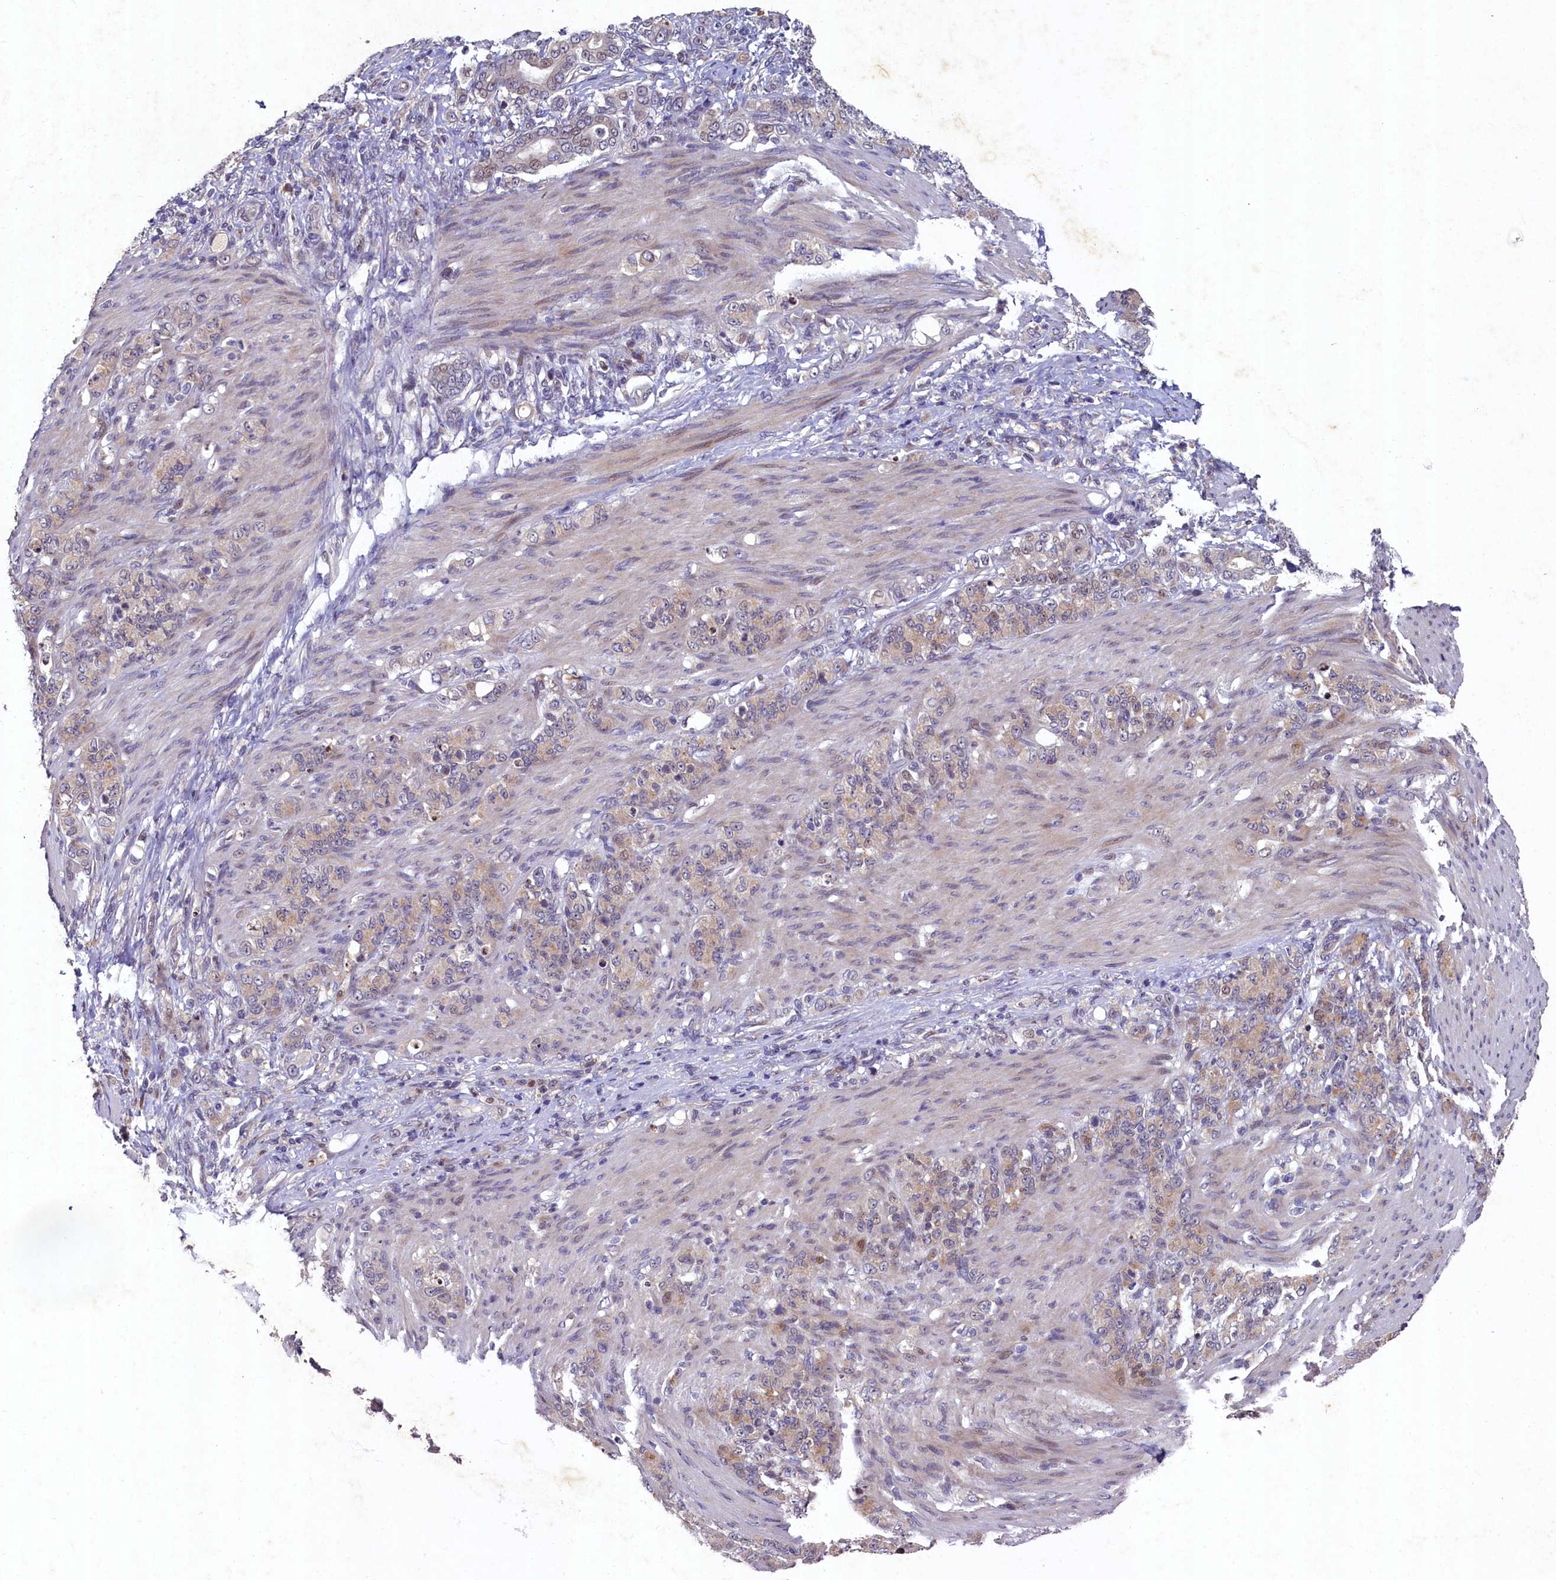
{"staining": {"intensity": "weak", "quantity": "25%-75%", "location": "cytoplasmic/membranous"}, "tissue": "stomach cancer", "cell_type": "Tumor cells", "image_type": "cancer", "snomed": [{"axis": "morphology", "description": "Adenocarcinoma, NOS"}, {"axis": "topography", "description": "Stomach"}], "caption": "A high-resolution photomicrograph shows immunohistochemistry staining of stomach cancer, which displays weak cytoplasmic/membranous staining in about 25%-75% of tumor cells.", "gene": "LATS2", "patient": {"sex": "female", "age": 79}}